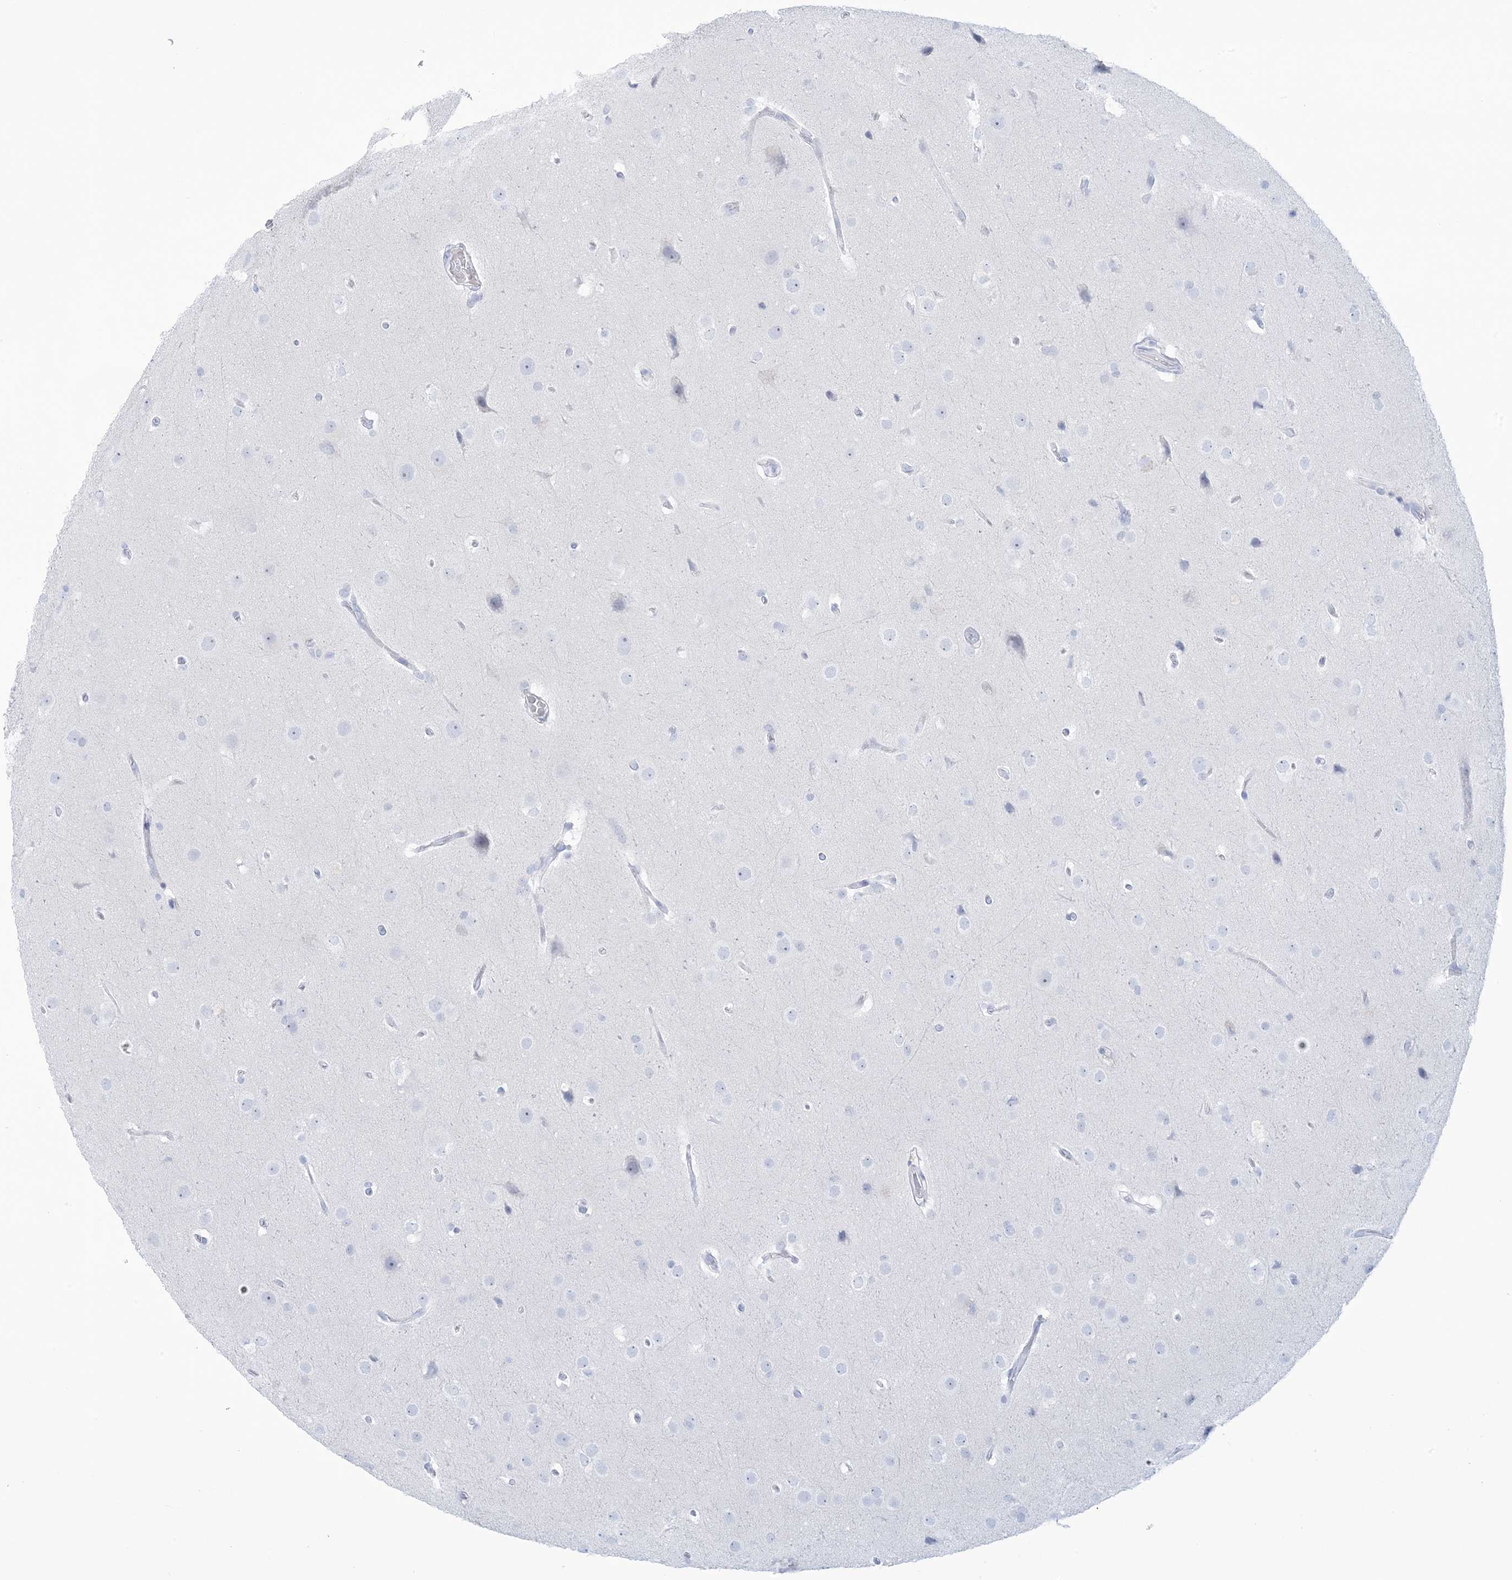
{"staining": {"intensity": "negative", "quantity": "none", "location": "none"}, "tissue": "glioma", "cell_type": "Tumor cells", "image_type": "cancer", "snomed": [{"axis": "morphology", "description": "Glioma, malignant, Low grade"}, {"axis": "topography", "description": "Brain"}], "caption": "Tumor cells show no significant staining in glioma. (DAB immunohistochemistry (IHC) with hematoxylin counter stain).", "gene": "AGXT", "patient": {"sex": "female", "age": 37}}